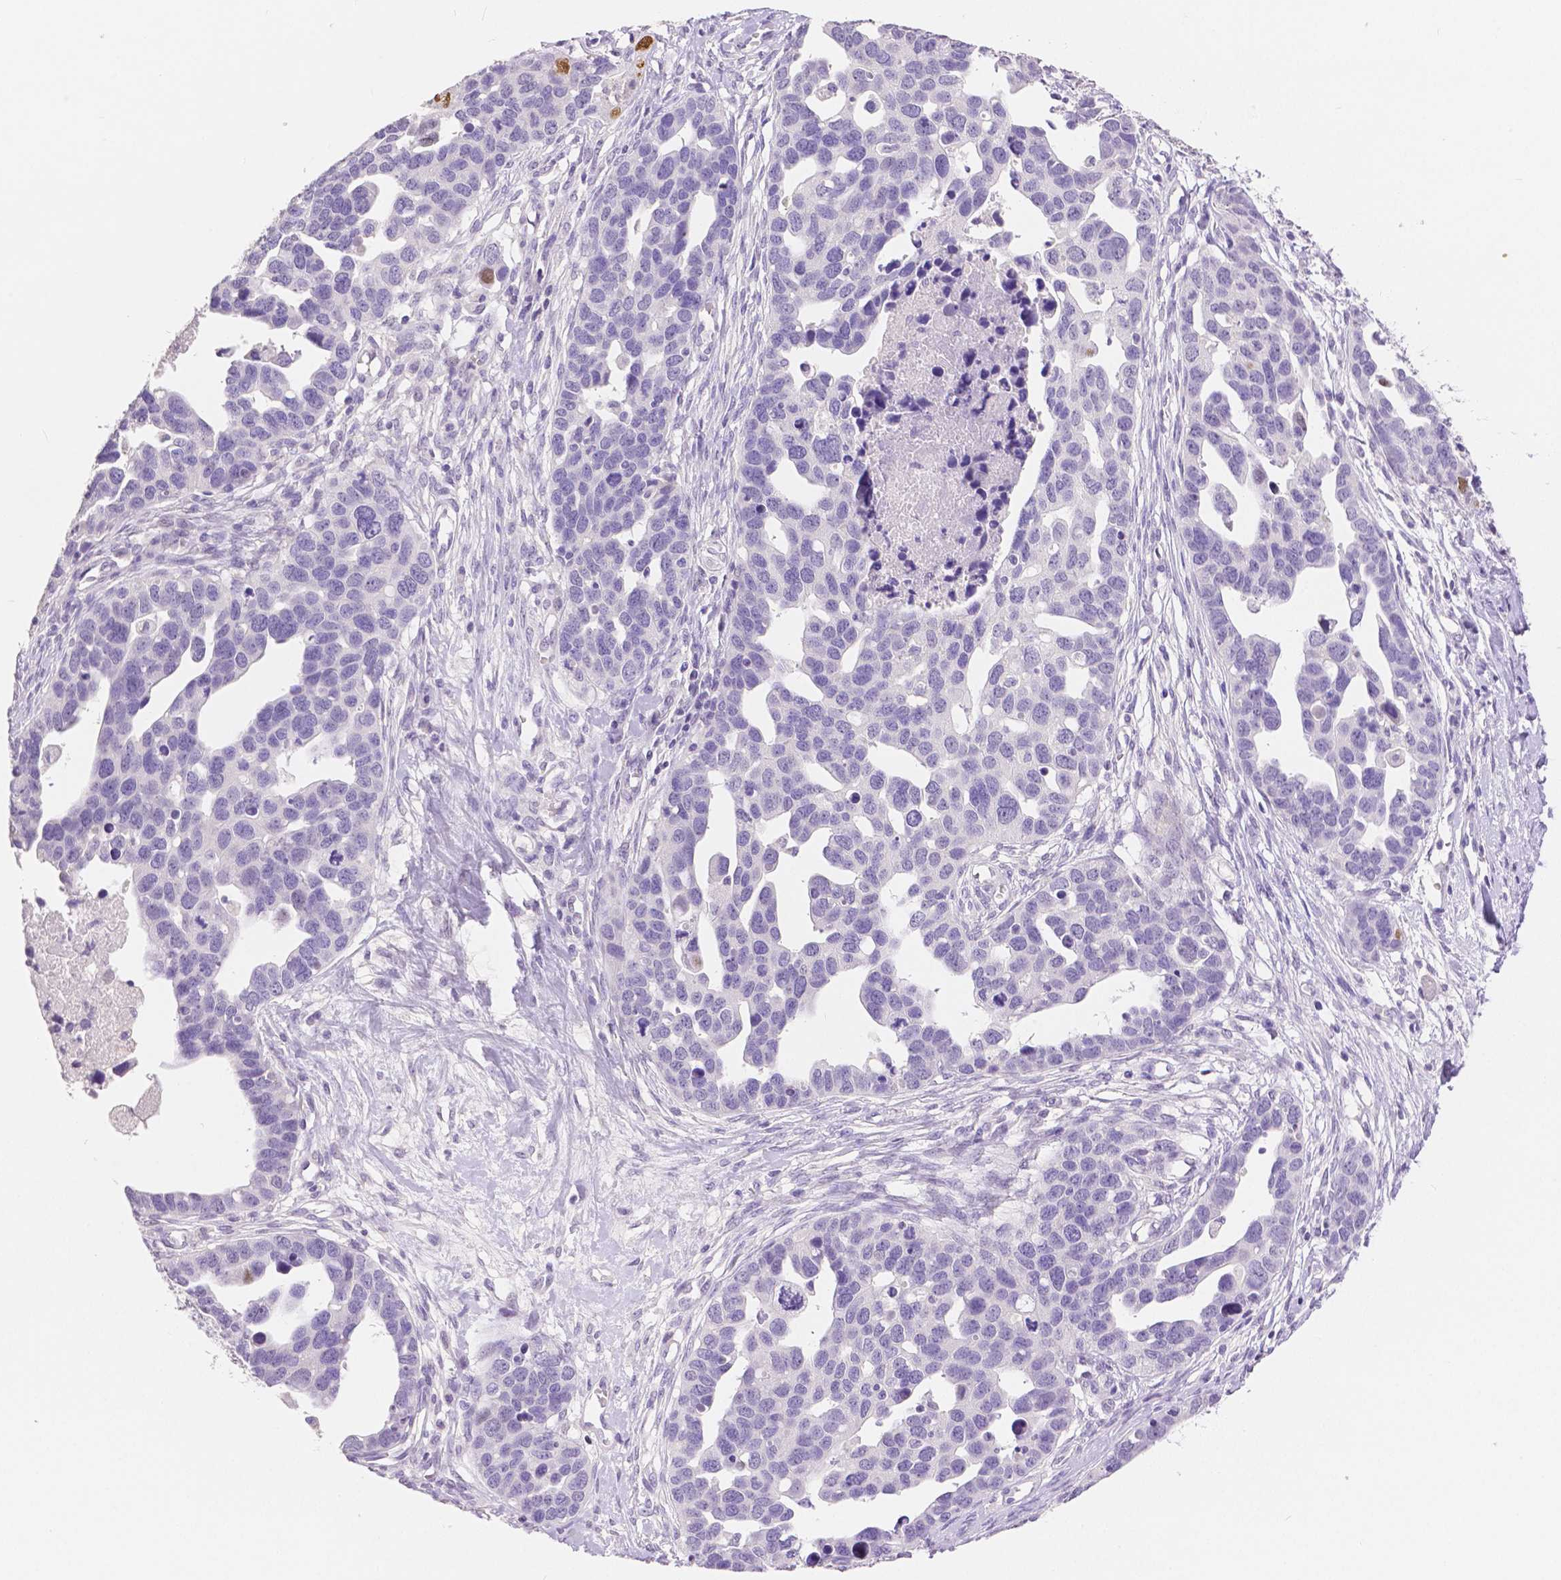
{"staining": {"intensity": "negative", "quantity": "none", "location": "none"}, "tissue": "ovarian cancer", "cell_type": "Tumor cells", "image_type": "cancer", "snomed": [{"axis": "morphology", "description": "Cystadenocarcinoma, serous, NOS"}, {"axis": "topography", "description": "Ovary"}], "caption": "Tumor cells show no significant protein positivity in serous cystadenocarcinoma (ovarian). The staining was performed using DAB (3,3'-diaminobenzidine) to visualize the protein expression in brown, while the nuclei were stained in blue with hematoxylin (Magnification: 20x).", "gene": "HNF1B", "patient": {"sex": "female", "age": 54}}